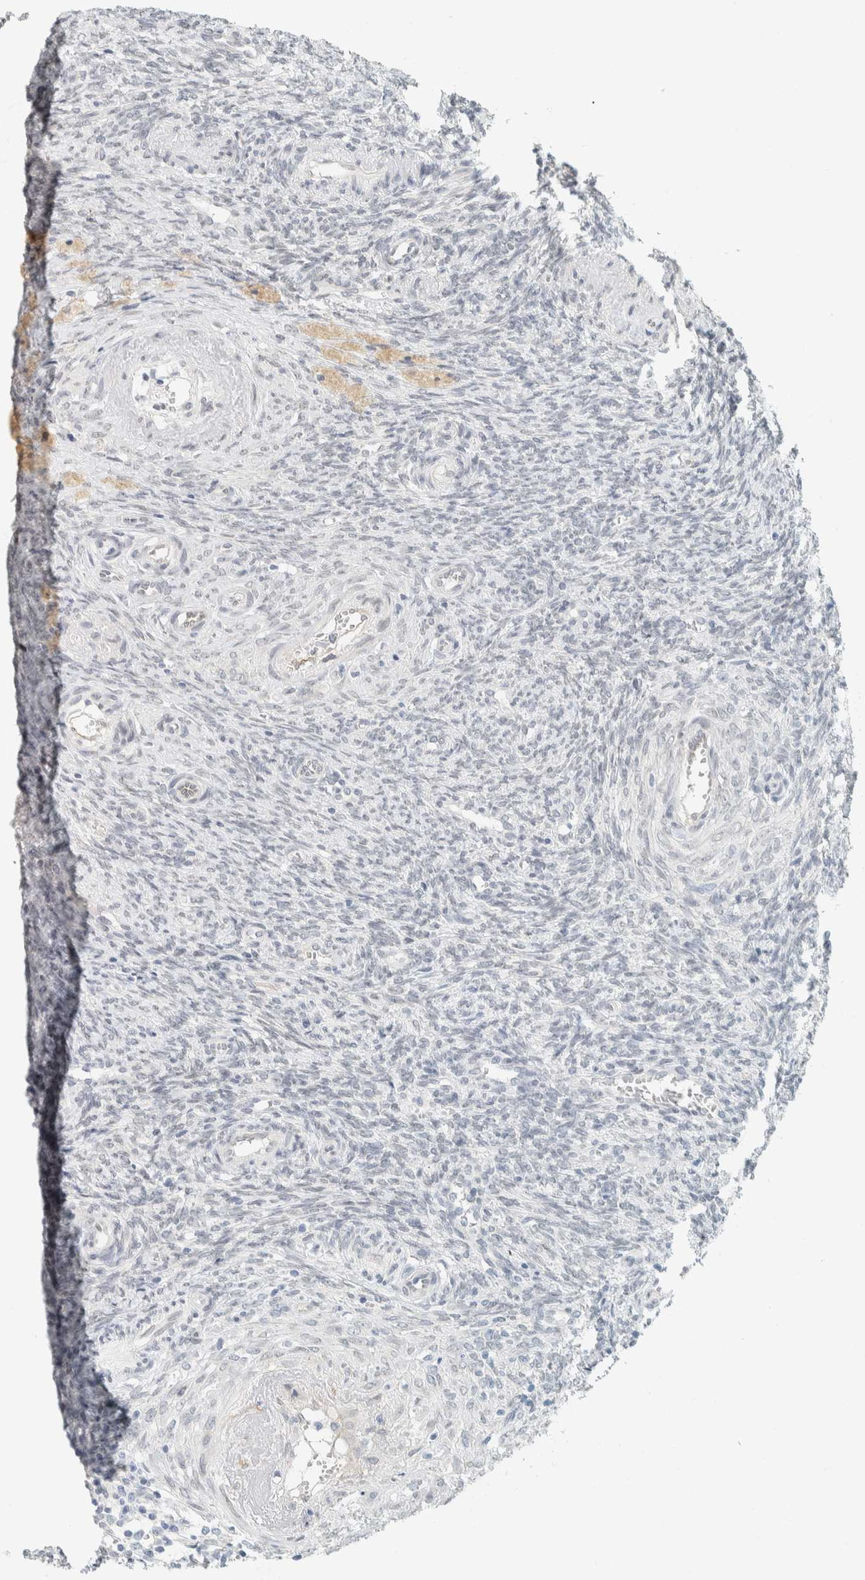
{"staining": {"intensity": "moderate", "quantity": ">75%", "location": "cytoplasmic/membranous"}, "tissue": "ovary", "cell_type": "Follicle cells", "image_type": "normal", "snomed": [{"axis": "morphology", "description": "Normal tissue, NOS"}, {"axis": "topography", "description": "Ovary"}], "caption": "A brown stain shows moderate cytoplasmic/membranous staining of a protein in follicle cells of benign human ovary.", "gene": "C1QTNF12", "patient": {"sex": "female", "age": 41}}